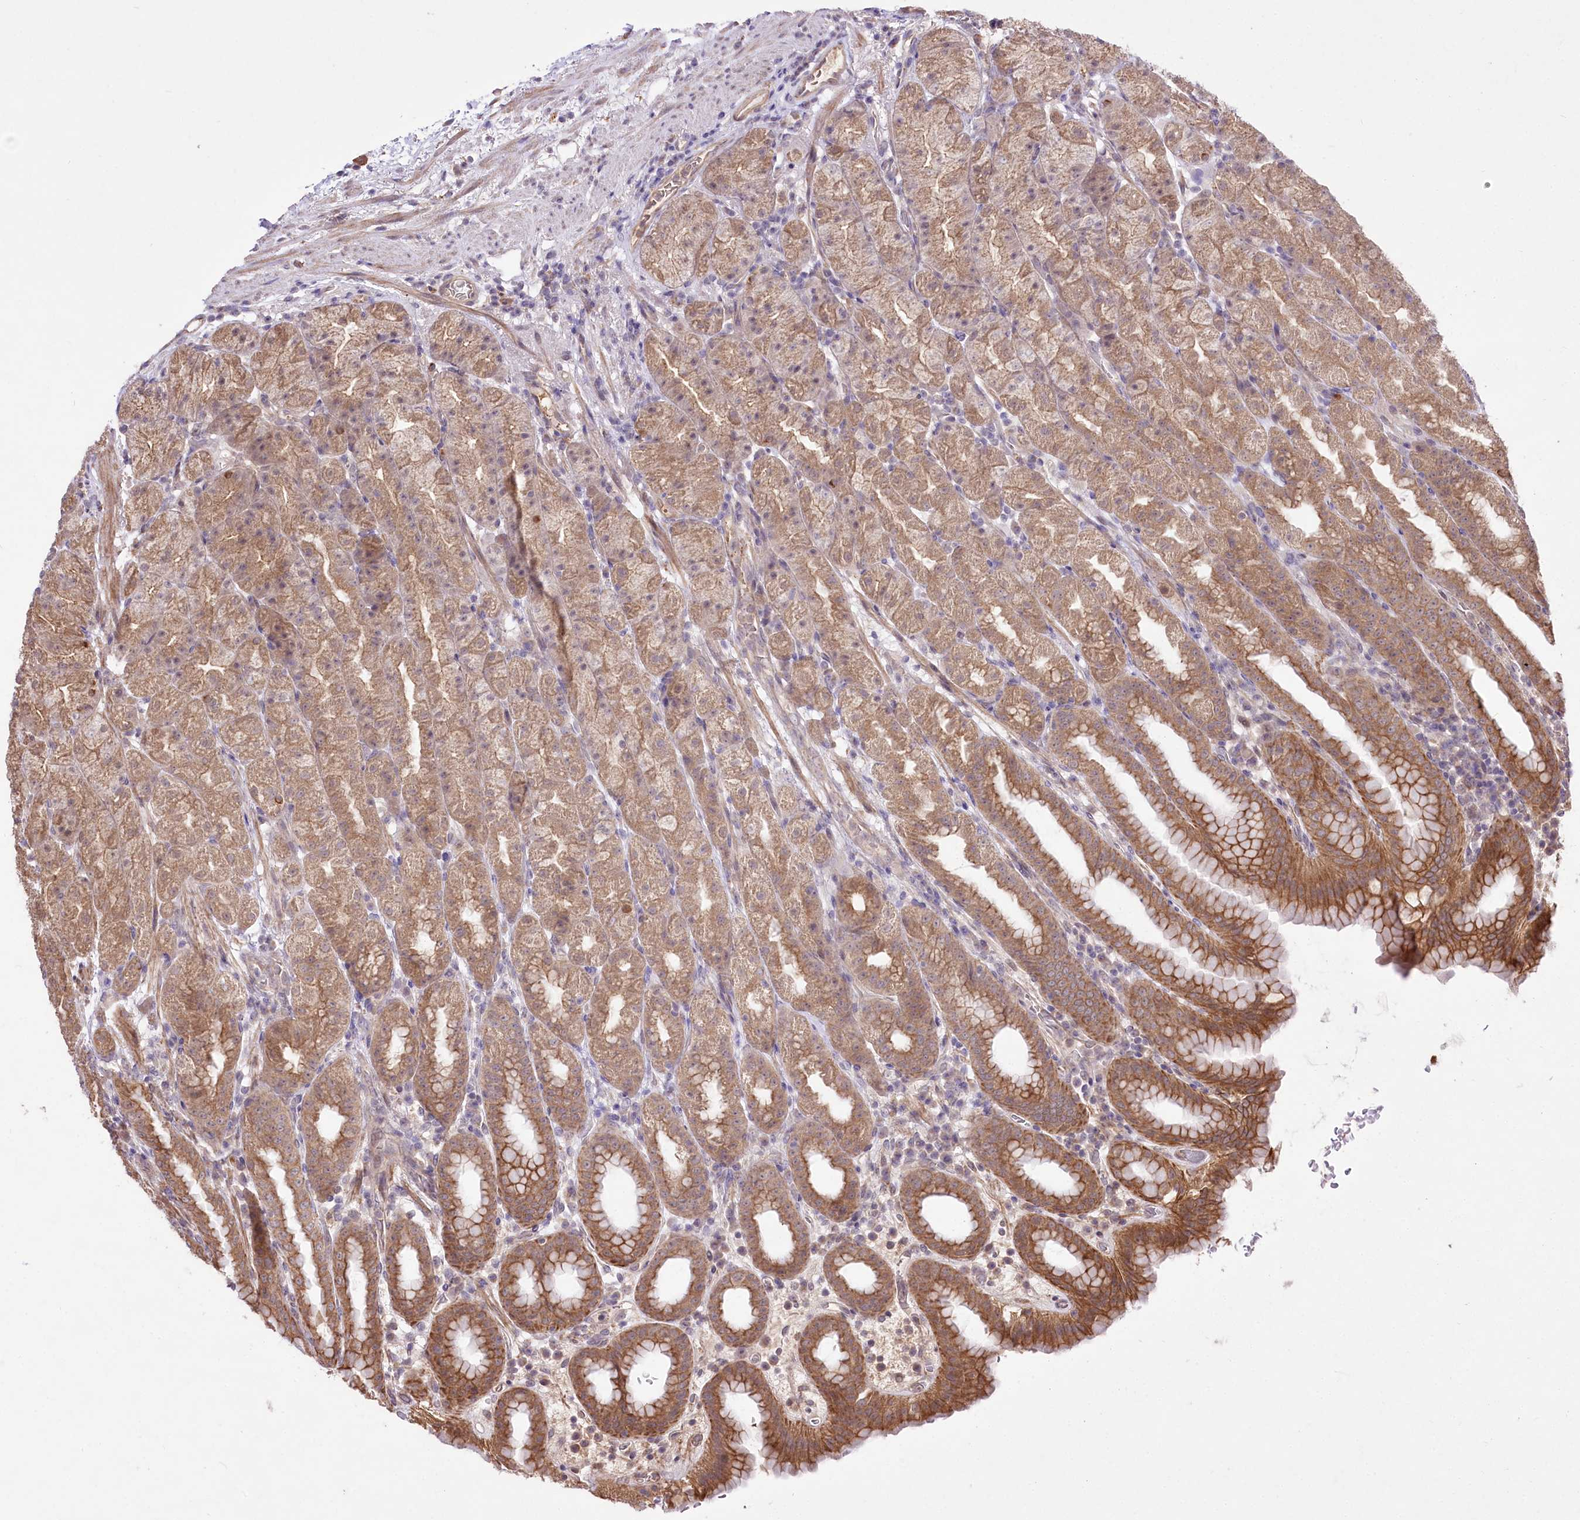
{"staining": {"intensity": "strong", "quantity": ">75%", "location": "cytoplasmic/membranous"}, "tissue": "stomach", "cell_type": "Glandular cells", "image_type": "normal", "snomed": [{"axis": "morphology", "description": "Normal tissue, NOS"}, {"axis": "topography", "description": "Stomach, upper"}], "caption": "A high-resolution micrograph shows immunohistochemistry (IHC) staining of unremarkable stomach, which exhibits strong cytoplasmic/membranous staining in about >75% of glandular cells.", "gene": "HELT", "patient": {"sex": "male", "age": 68}}